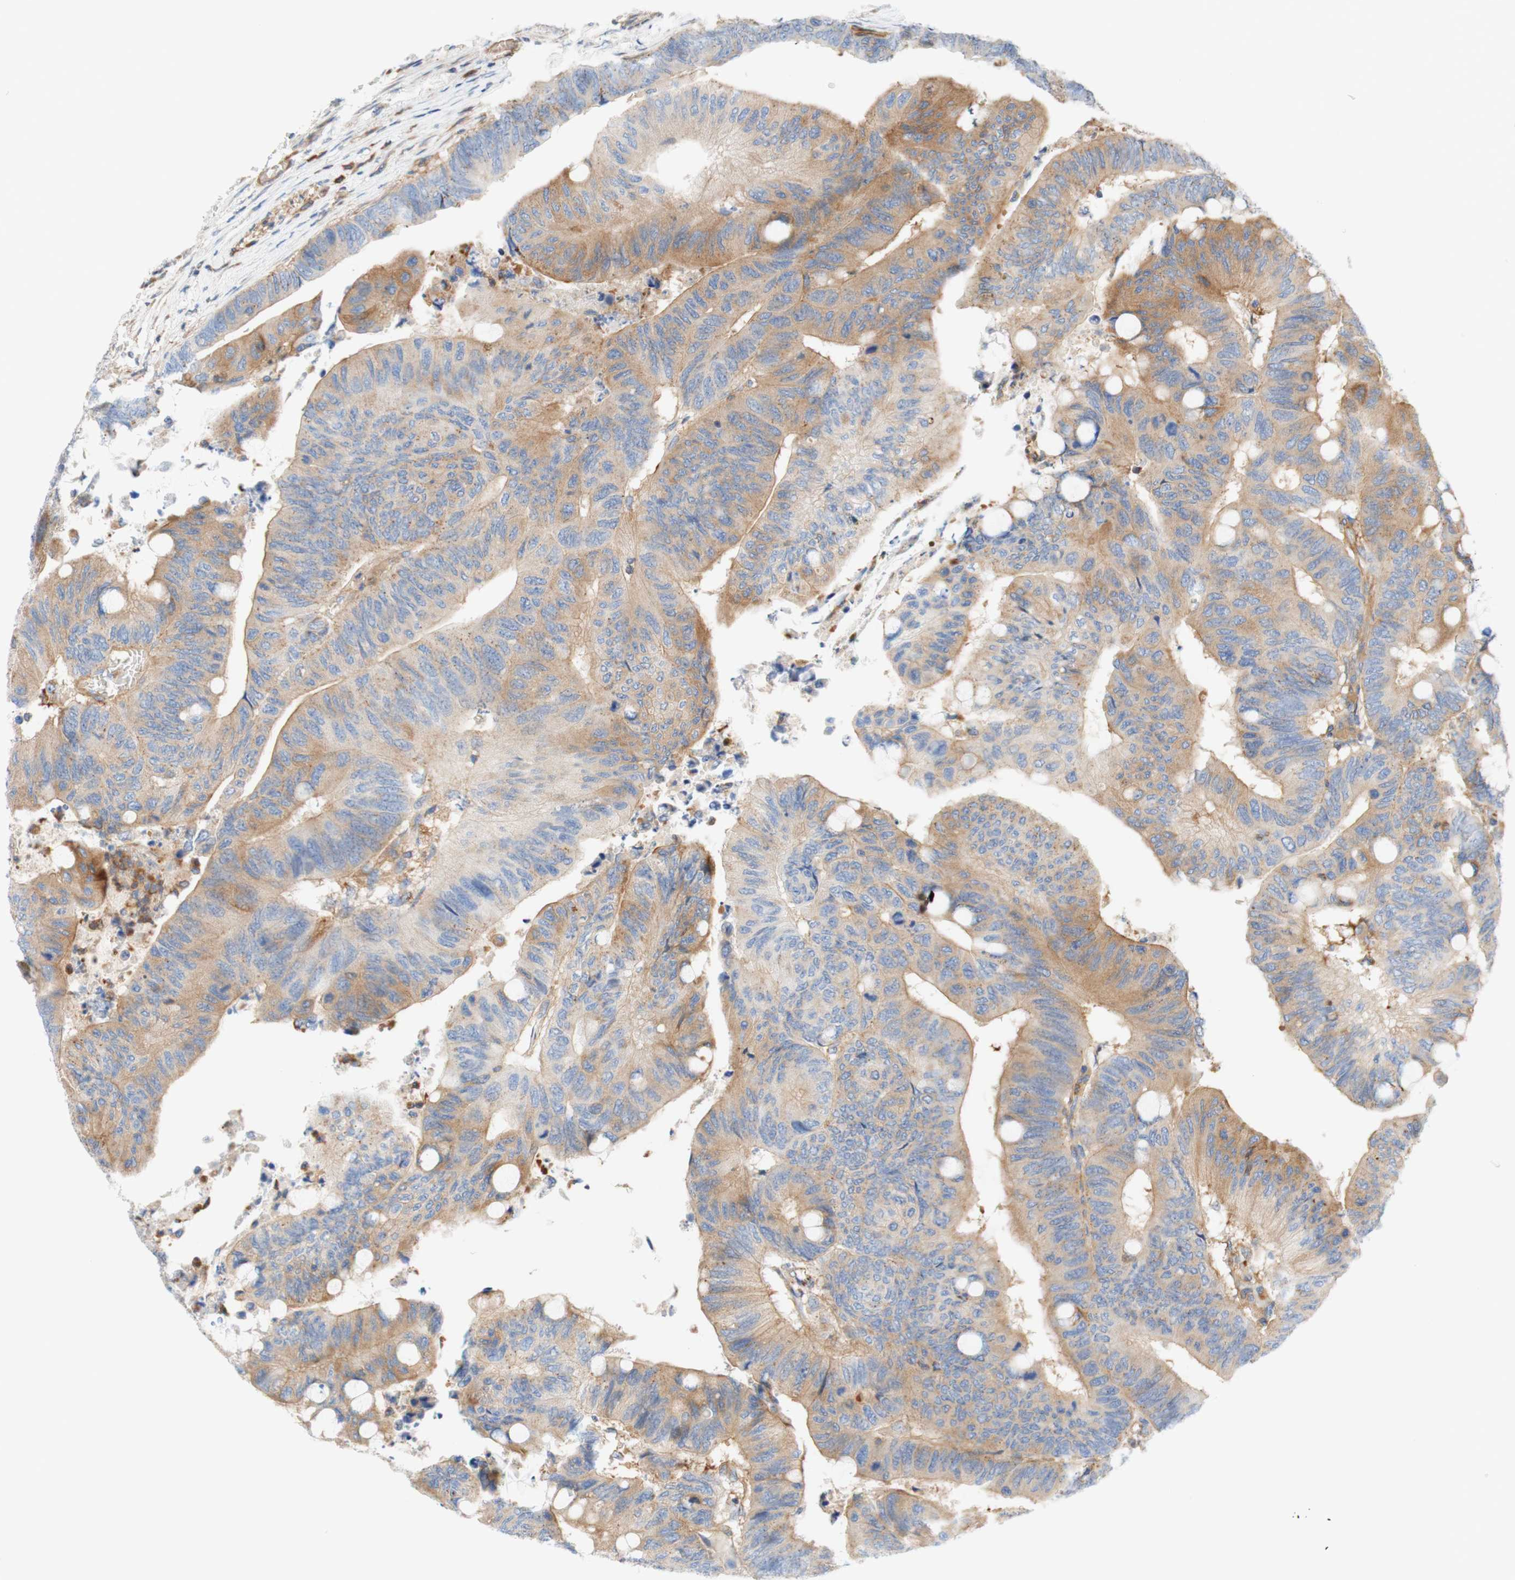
{"staining": {"intensity": "weak", "quantity": "25%-75%", "location": "cytoplasmic/membranous"}, "tissue": "colorectal cancer", "cell_type": "Tumor cells", "image_type": "cancer", "snomed": [{"axis": "morphology", "description": "Normal tissue, NOS"}, {"axis": "morphology", "description": "Adenocarcinoma, NOS"}, {"axis": "topography", "description": "Rectum"}, {"axis": "topography", "description": "Peripheral nerve tissue"}], "caption": "The immunohistochemical stain labels weak cytoplasmic/membranous expression in tumor cells of adenocarcinoma (colorectal) tissue.", "gene": "STOM", "patient": {"sex": "male", "age": 92}}